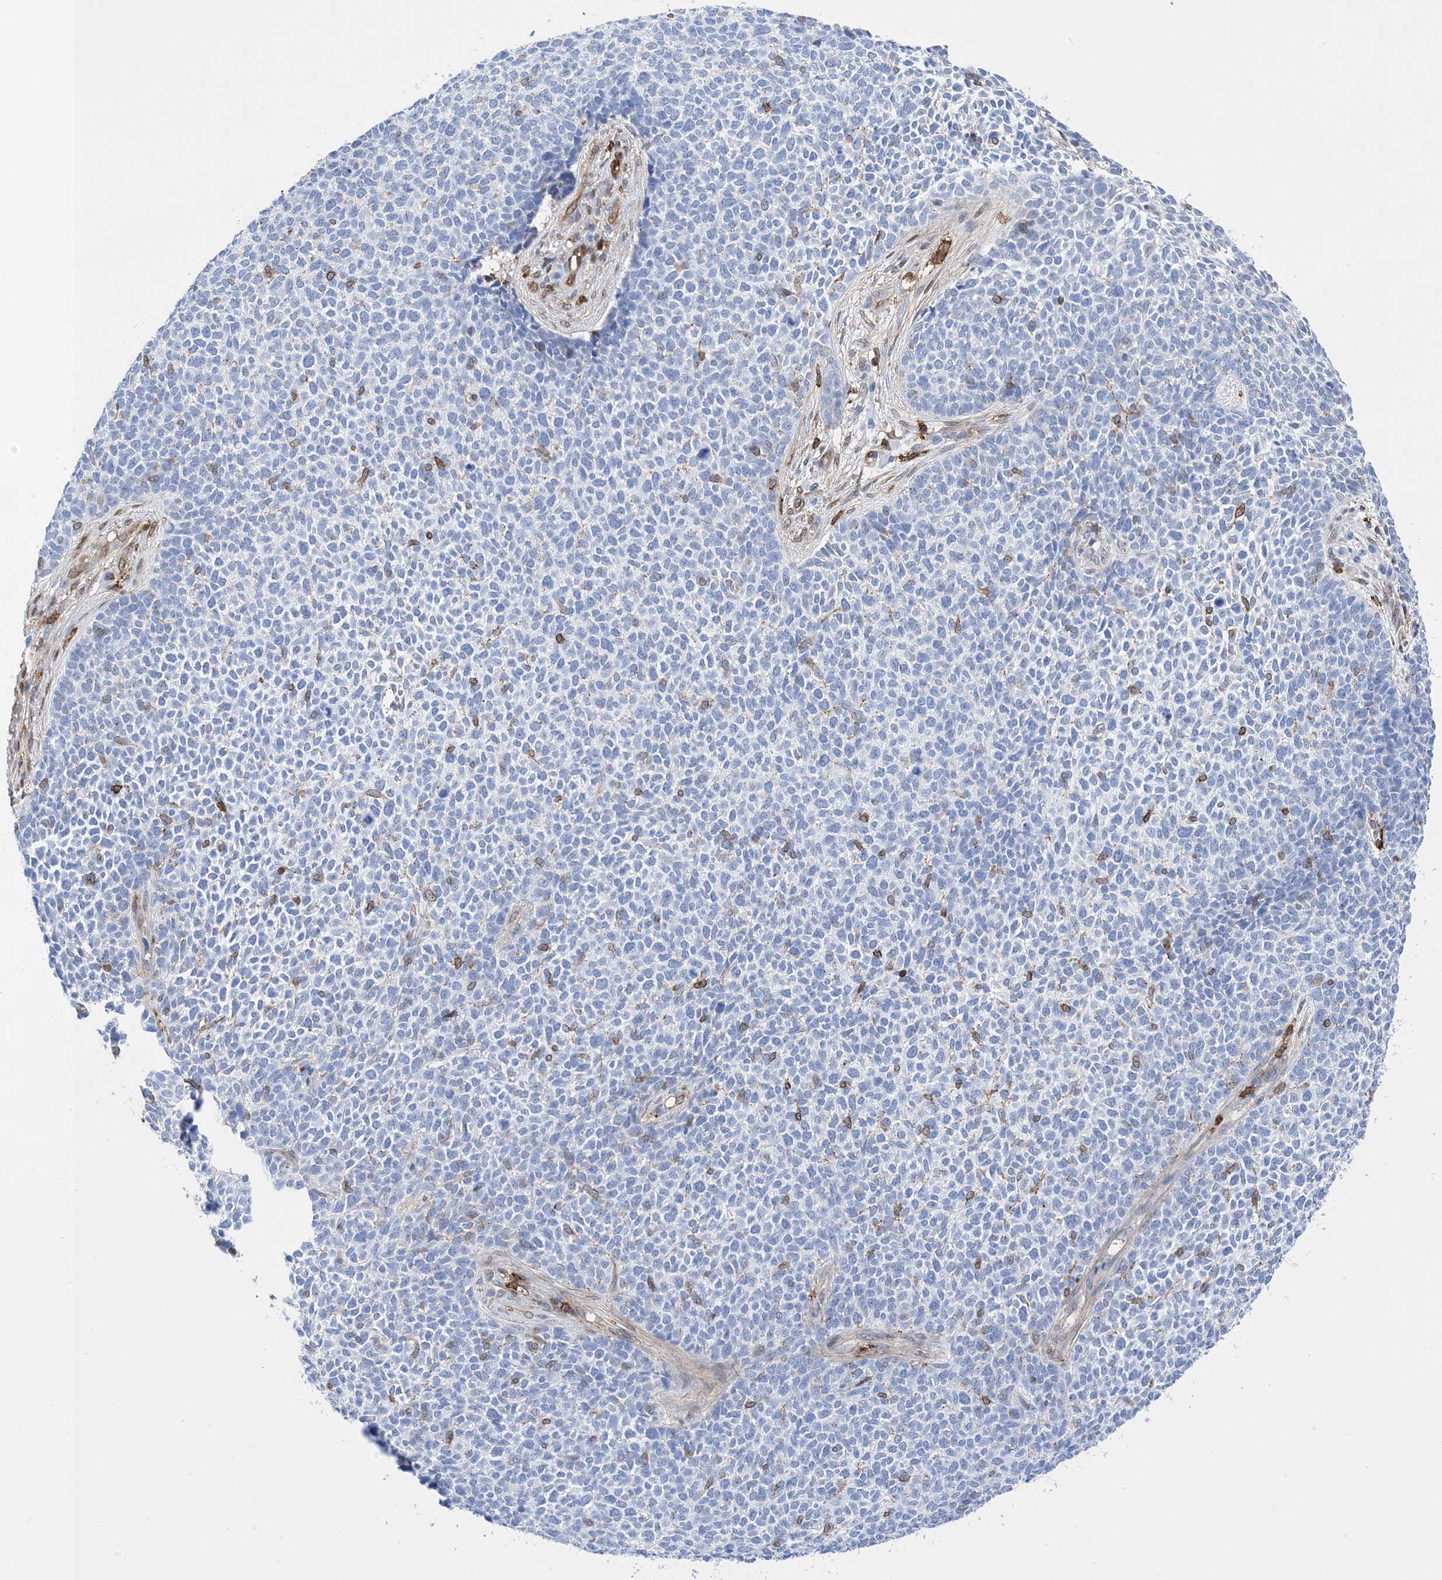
{"staining": {"intensity": "negative", "quantity": "none", "location": "none"}, "tissue": "skin cancer", "cell_type": "Tumor cells", "image_type": "cancer", "snomed": [{"axis": "morphology", "description": "Basal cell carcinoma"}, {"axis": "topography", "description": "Skin"}], "caption": "This histopathology image is of skin cancer stained with immunohistochemistry to label a protein in brown with the nuclei are counter-stained blue. There is no staining in tumor cells.", "gene": "ANXA1", "patient": {"sex": "female", "age": 84}}